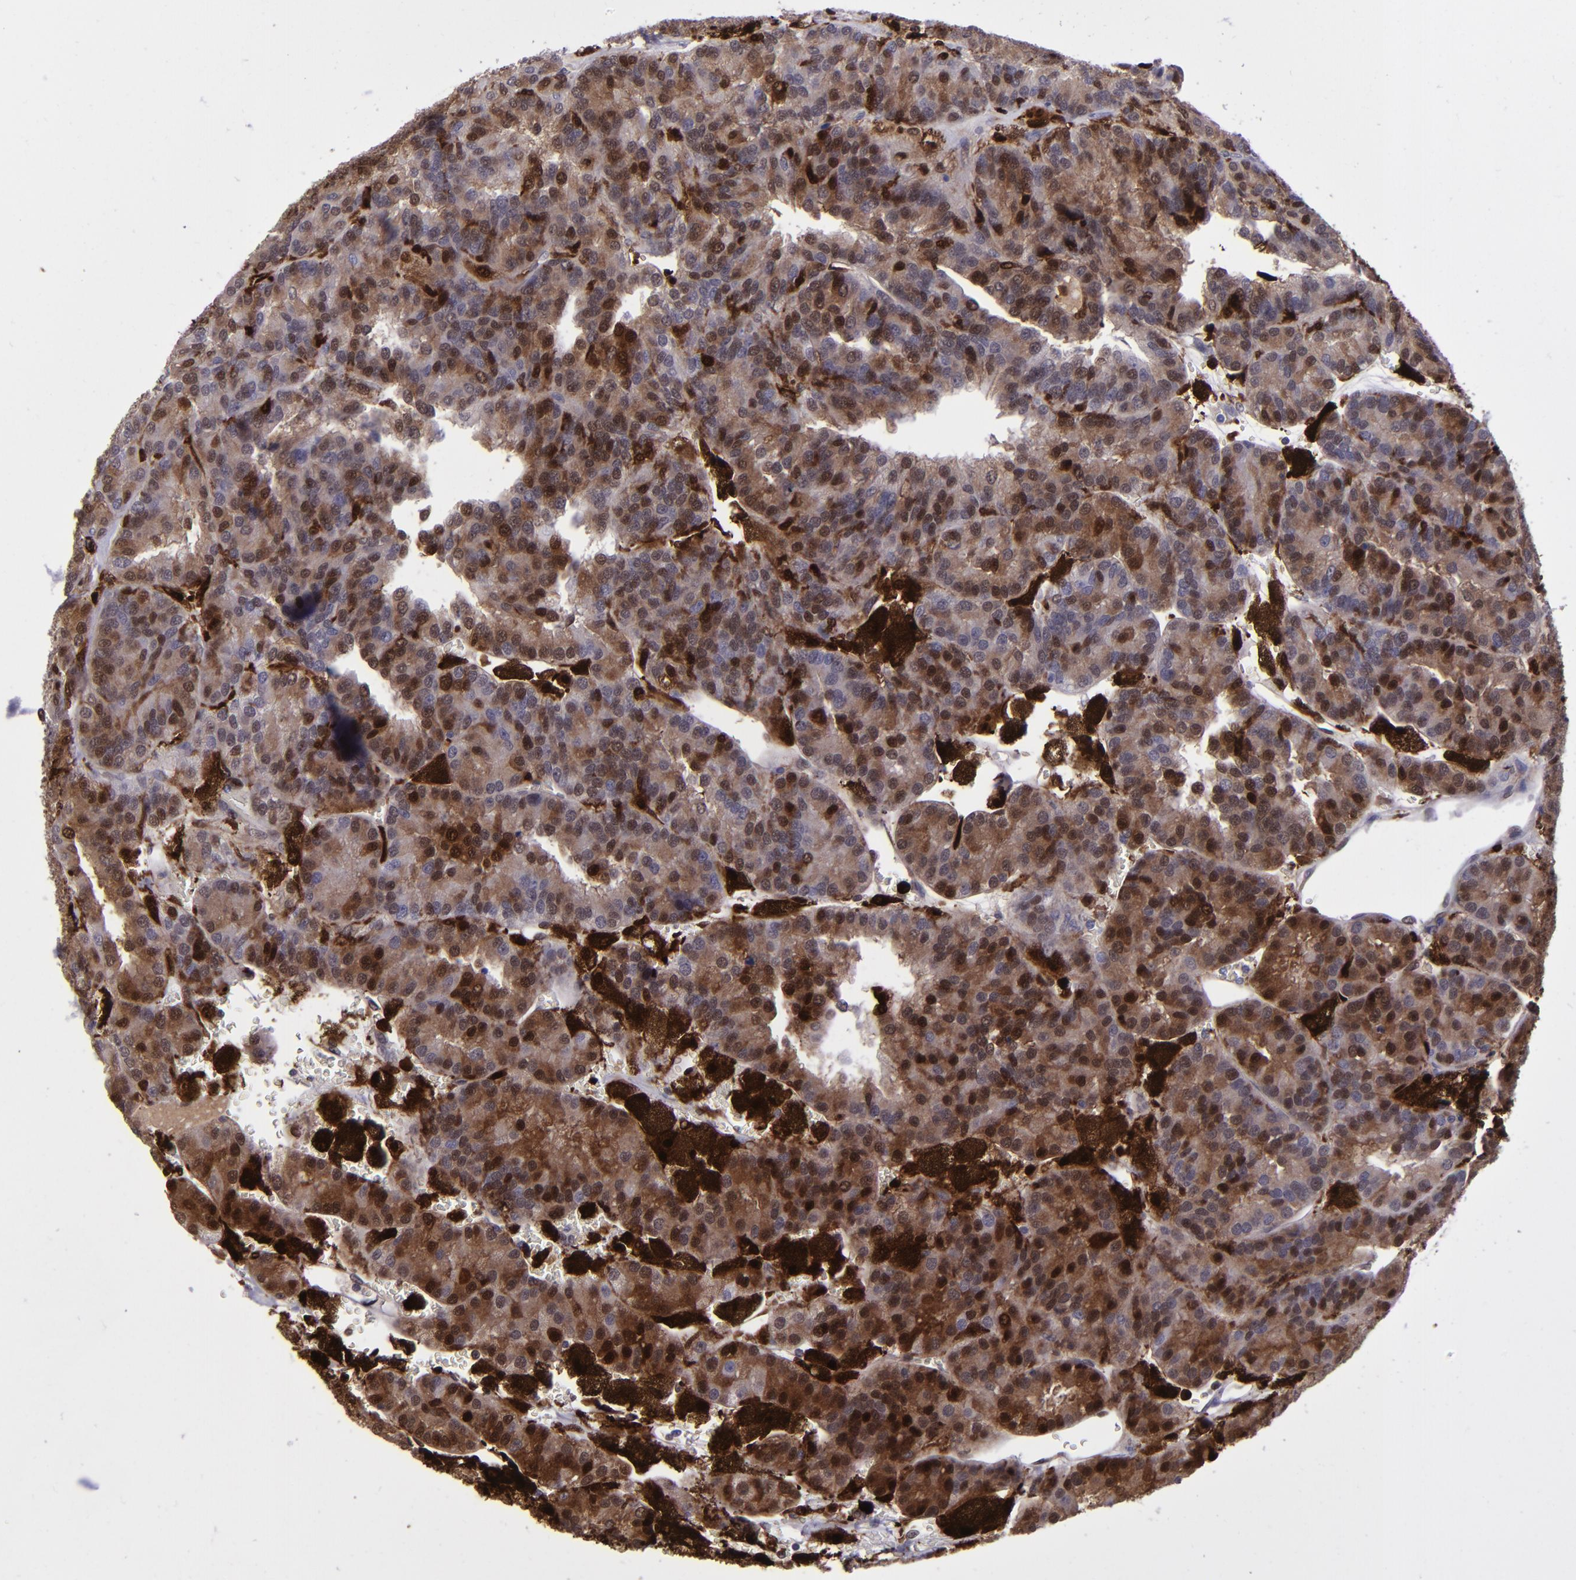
{"staining": {"intensity": "strong", "quantity": ">75%", "location": "cytoplasmic/membranous,nuclear"}, "tissue": "renal cancer", "cell_type": "Tumor cells", "image_type": "cancer", "snomed": [{"axis": "morphology", "description": "Adenocarcinoma, NOS"}, {"axis": "topography", "description": "Kidney"}], "caption": "Protein expression analysis of human renal cancer reveals strong cytoplasmic/membranous and nuclear staining in approximately >75% of tumor cells.", "gene": "TYMP", "patient": {"sex": "male", "age": 46}}